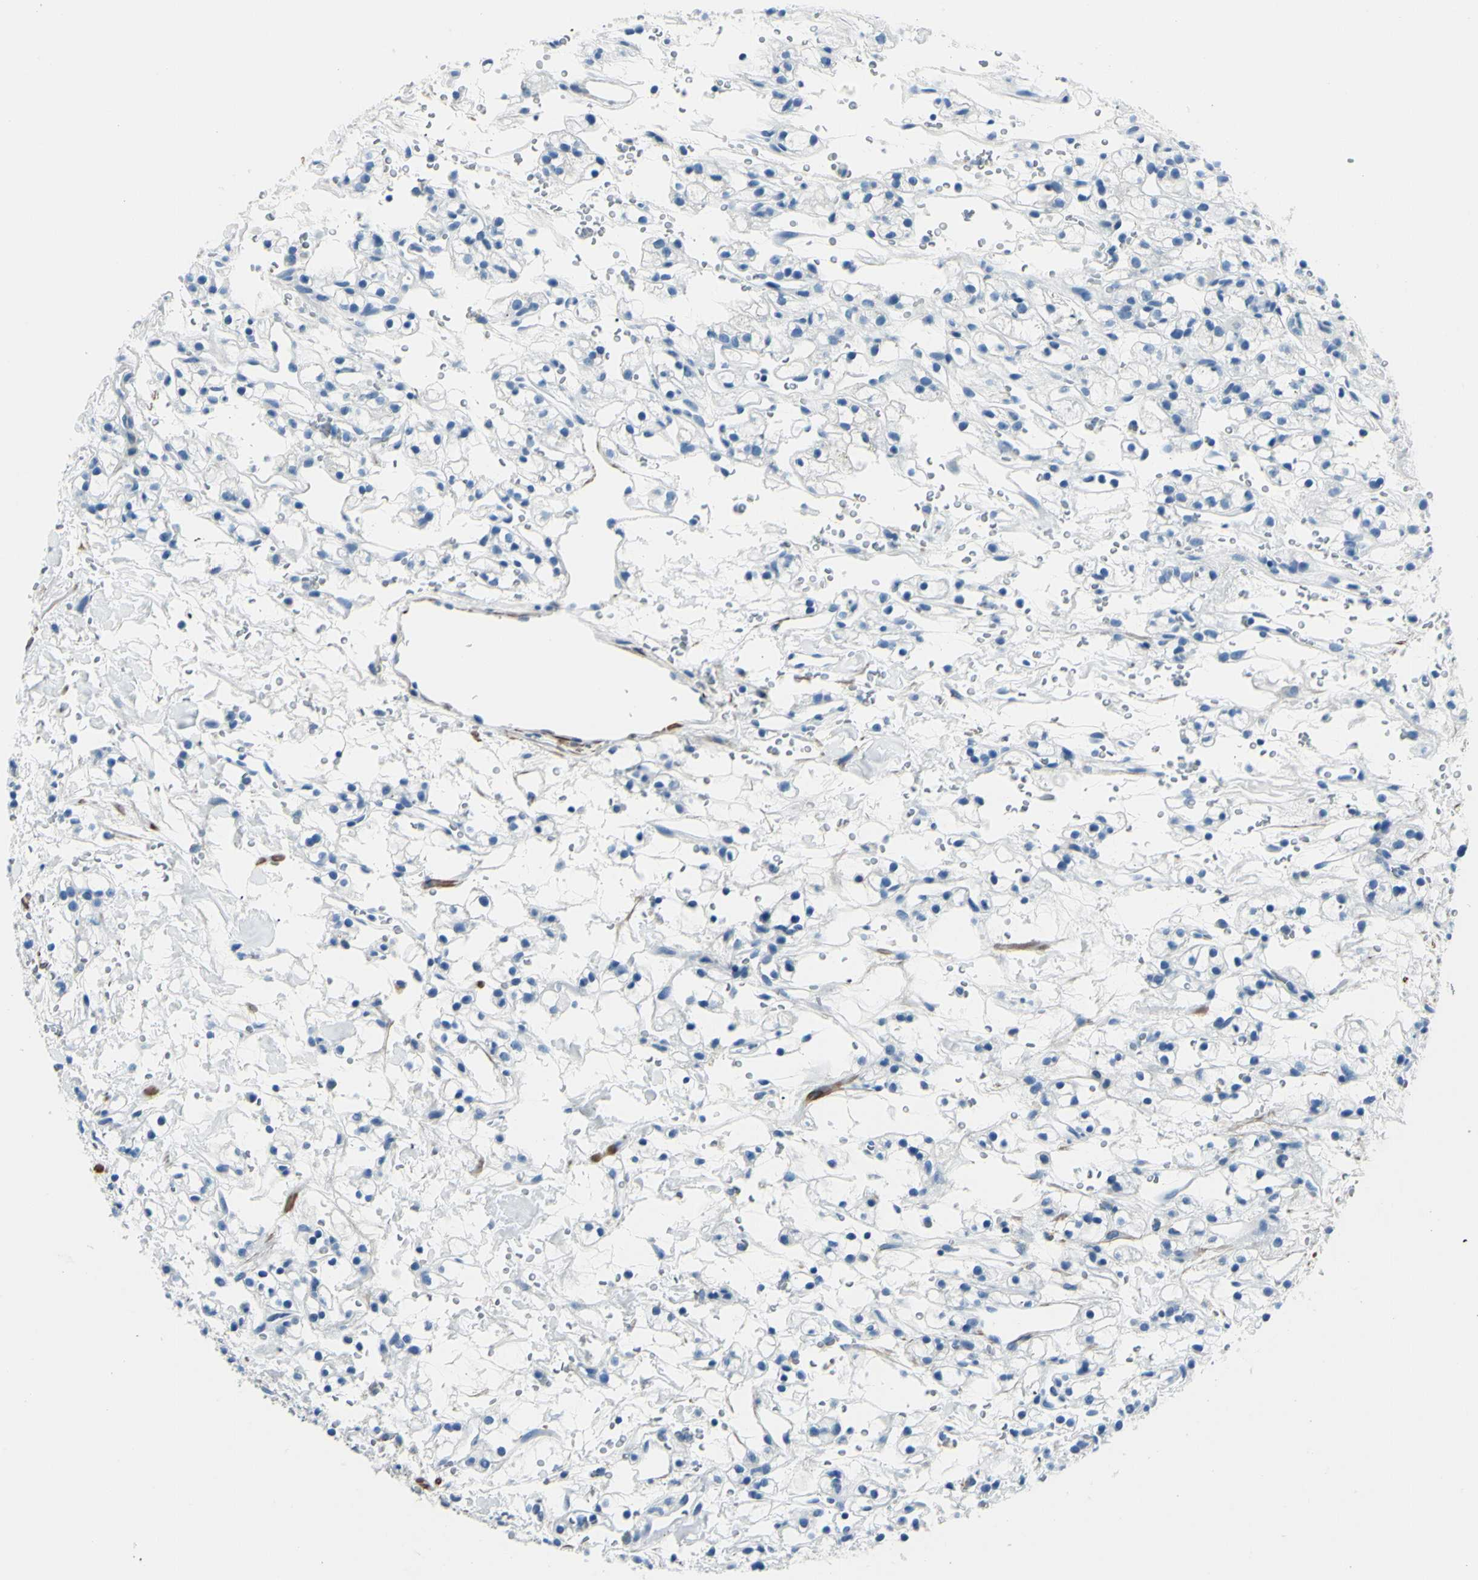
{"staining": {"intensity": "negative", "quantity": "none", "location": "none"}, "tissue": "renal cancer", "cell_type": "Tumor cells", "image_type": "cancer", "snomed": [{"axis": "morphology", "description": "Adenocarcinoma, NOS"}, {"axis": "topography", "description": "Kidney"}], "caption": "High magnification brightfield microscopy of renal cancer stained with DAB (brown) and counterstained with hematoxylin (blue): tumor cells show no significant staining.", "gene": "CDH15", "patient": {"sex": "male", "age": 61}}